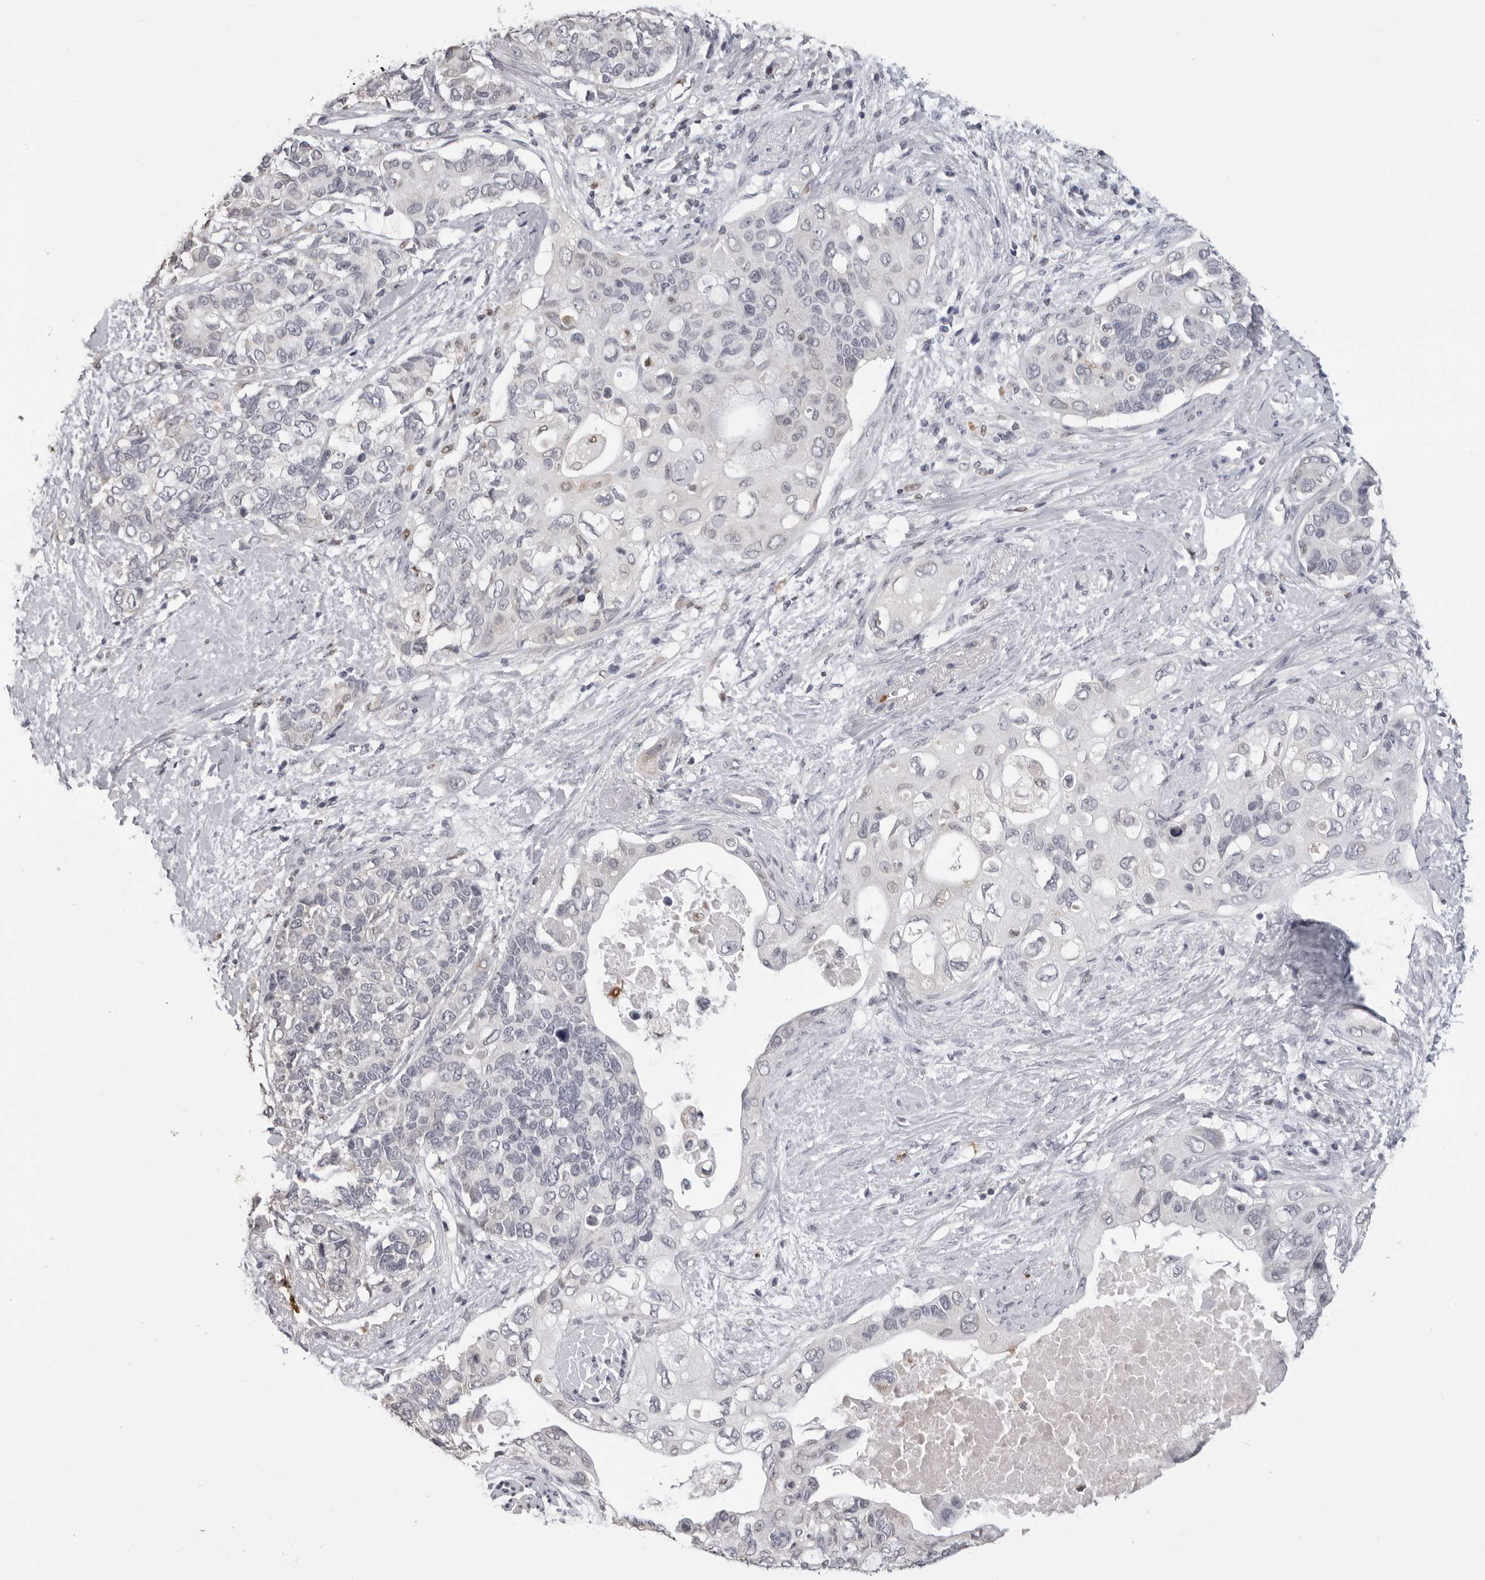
{"staining": {"intensity": "negative", "quantity": "none", "location": "none"}, "tissue": "pancreatic cancer", "cell_type": "Tumor cells", "image_type": "cancer", "snomed": [{"axis": "morphology", "description": "Adenocarcinoma, NOS"}, {"axis": "topography", "description": "Pancreas"}], "caption": "Immunohistochemical staining of human pancreatic adenocarcinoma displays no significant positivity in tumor cells.", "gene": "IL31", "patient": {"sex": "female", "age": 56}}